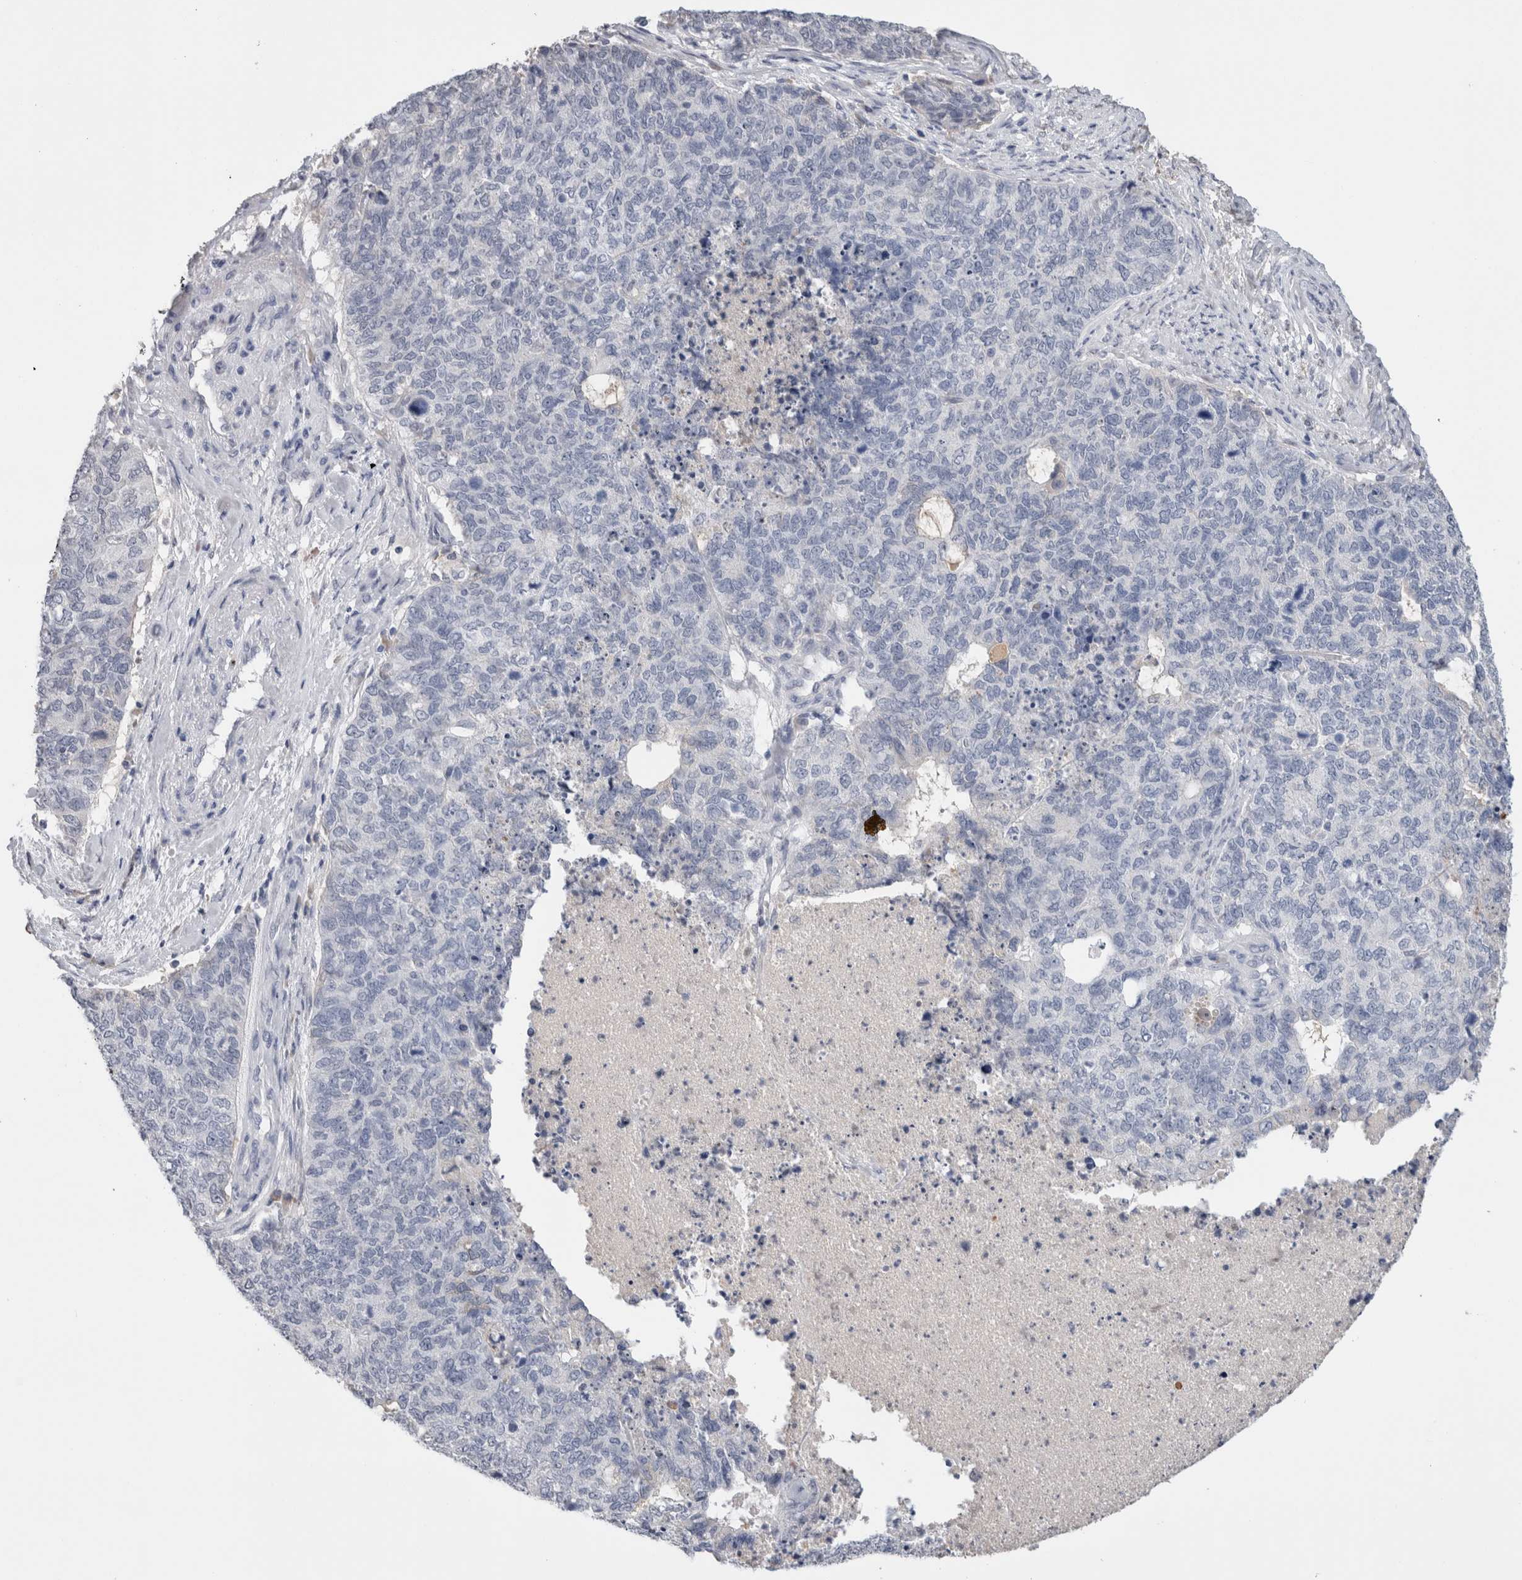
{"staining": {"intensity": "negative", "quantity": "none", "location": "none"}, "tissue": "cervical cancer", "cell_type": "Tumor cells", "image_type": "cancer", "snomed": [{"axis": "morphology", "description": "Squamous cell carcinoma, NOS"}, {"axis": "topography", "description": "Cervix"}], "caption": "This is an IHC photomicrograph of cervical squamous cell carcinoma. There is no expression in tumor cells.", "gene": "FABP4", "patient": {"sex": "female", "age": 63}}